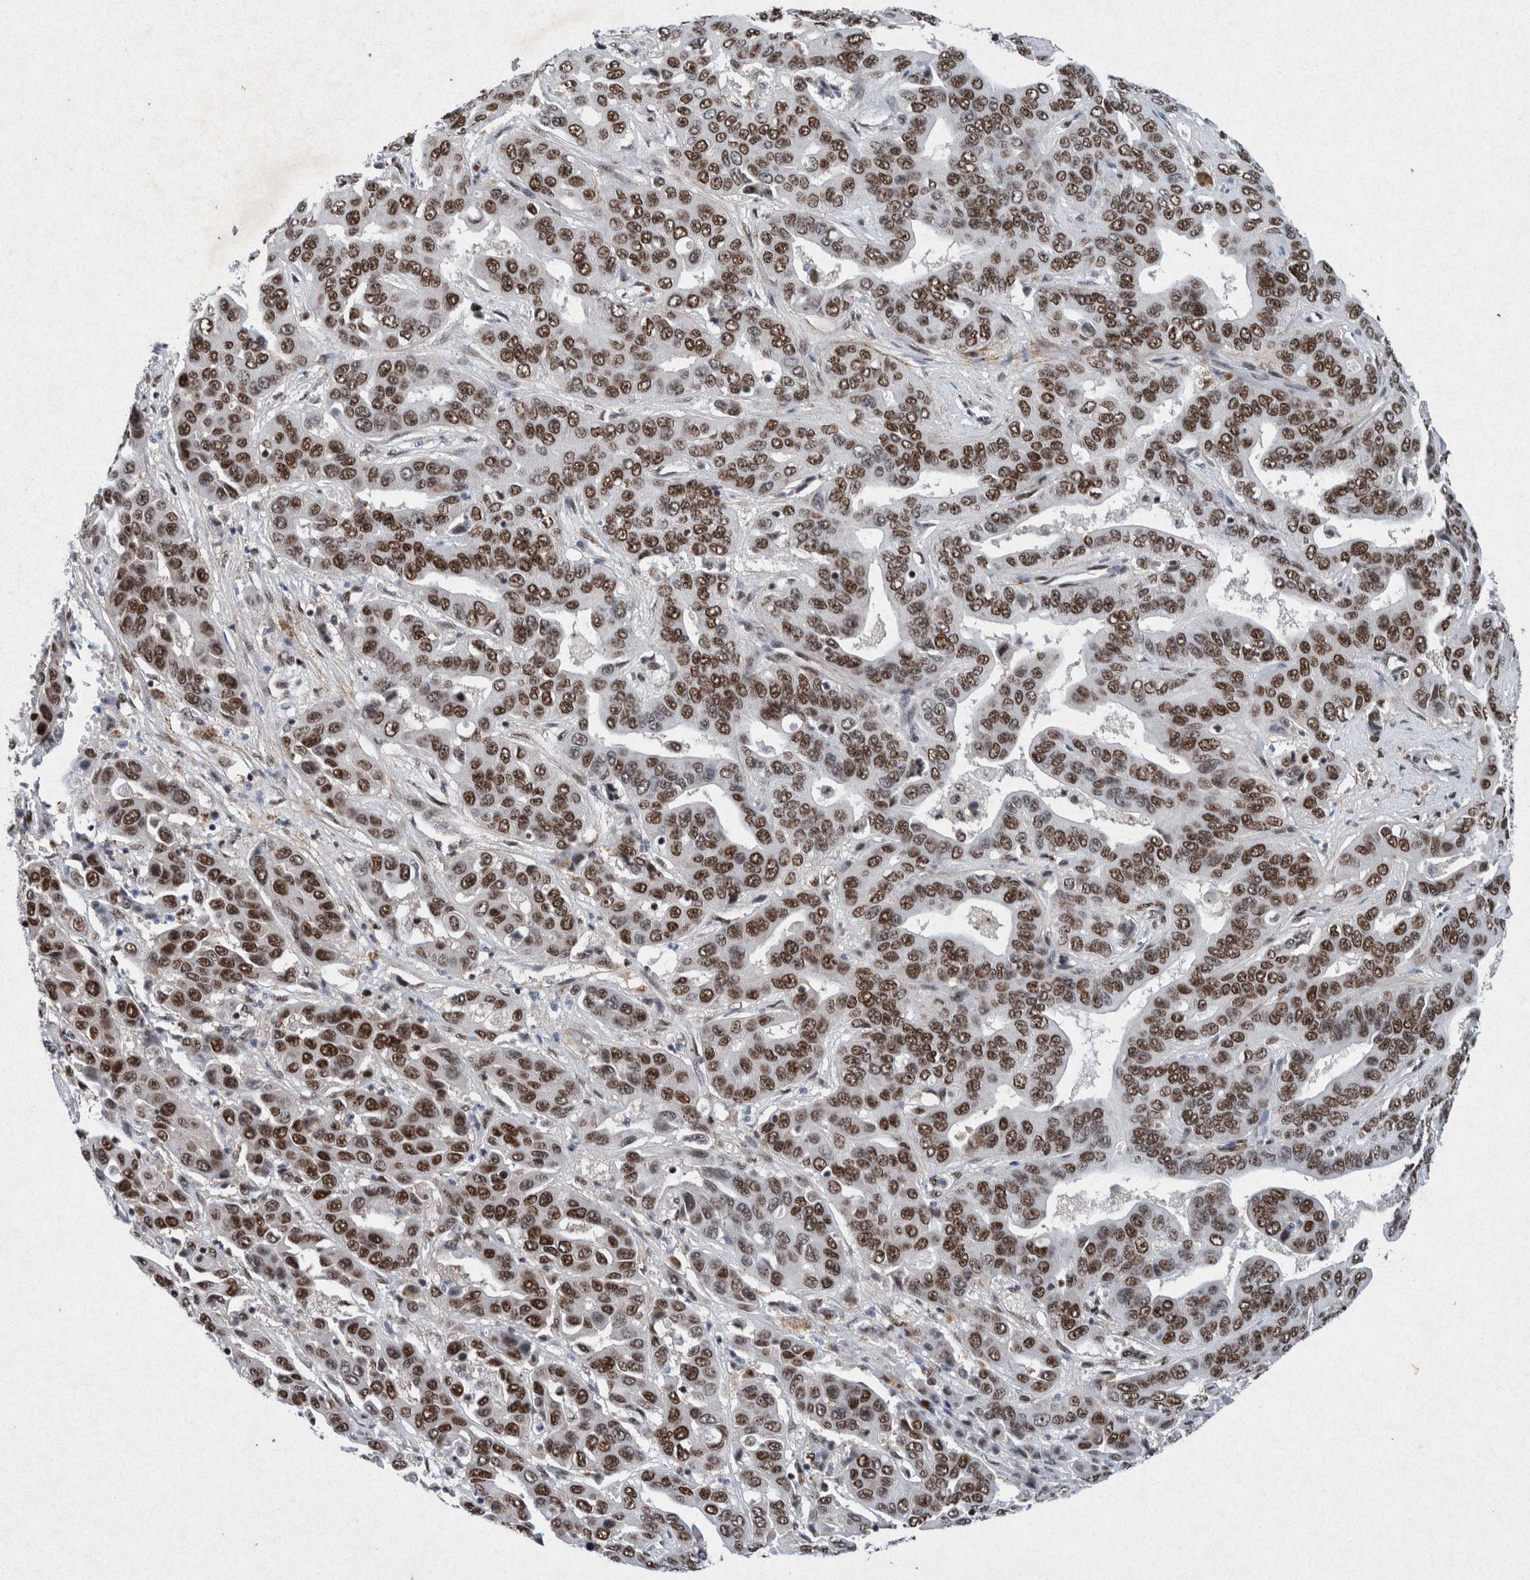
{"staining": {"intensity": "strong", "quantity": ">75%", "location": "nuclear"}, "tissue": "liver cancer", "cell_type": "Tumor cells", "image_type": "cancer", "snomed": [{"axis": "morphology", "description": "Cholangiocarcinoma"}, {"axis": "topography", "description": "Liver"}], "caption": "Tumor cells show high levels of strong nuclear expression in about >75% of cells in human liver cancer (cholangiocarcinoma).", "gene": "TAF10", "patient": {"sex": "female", "age": 52}}